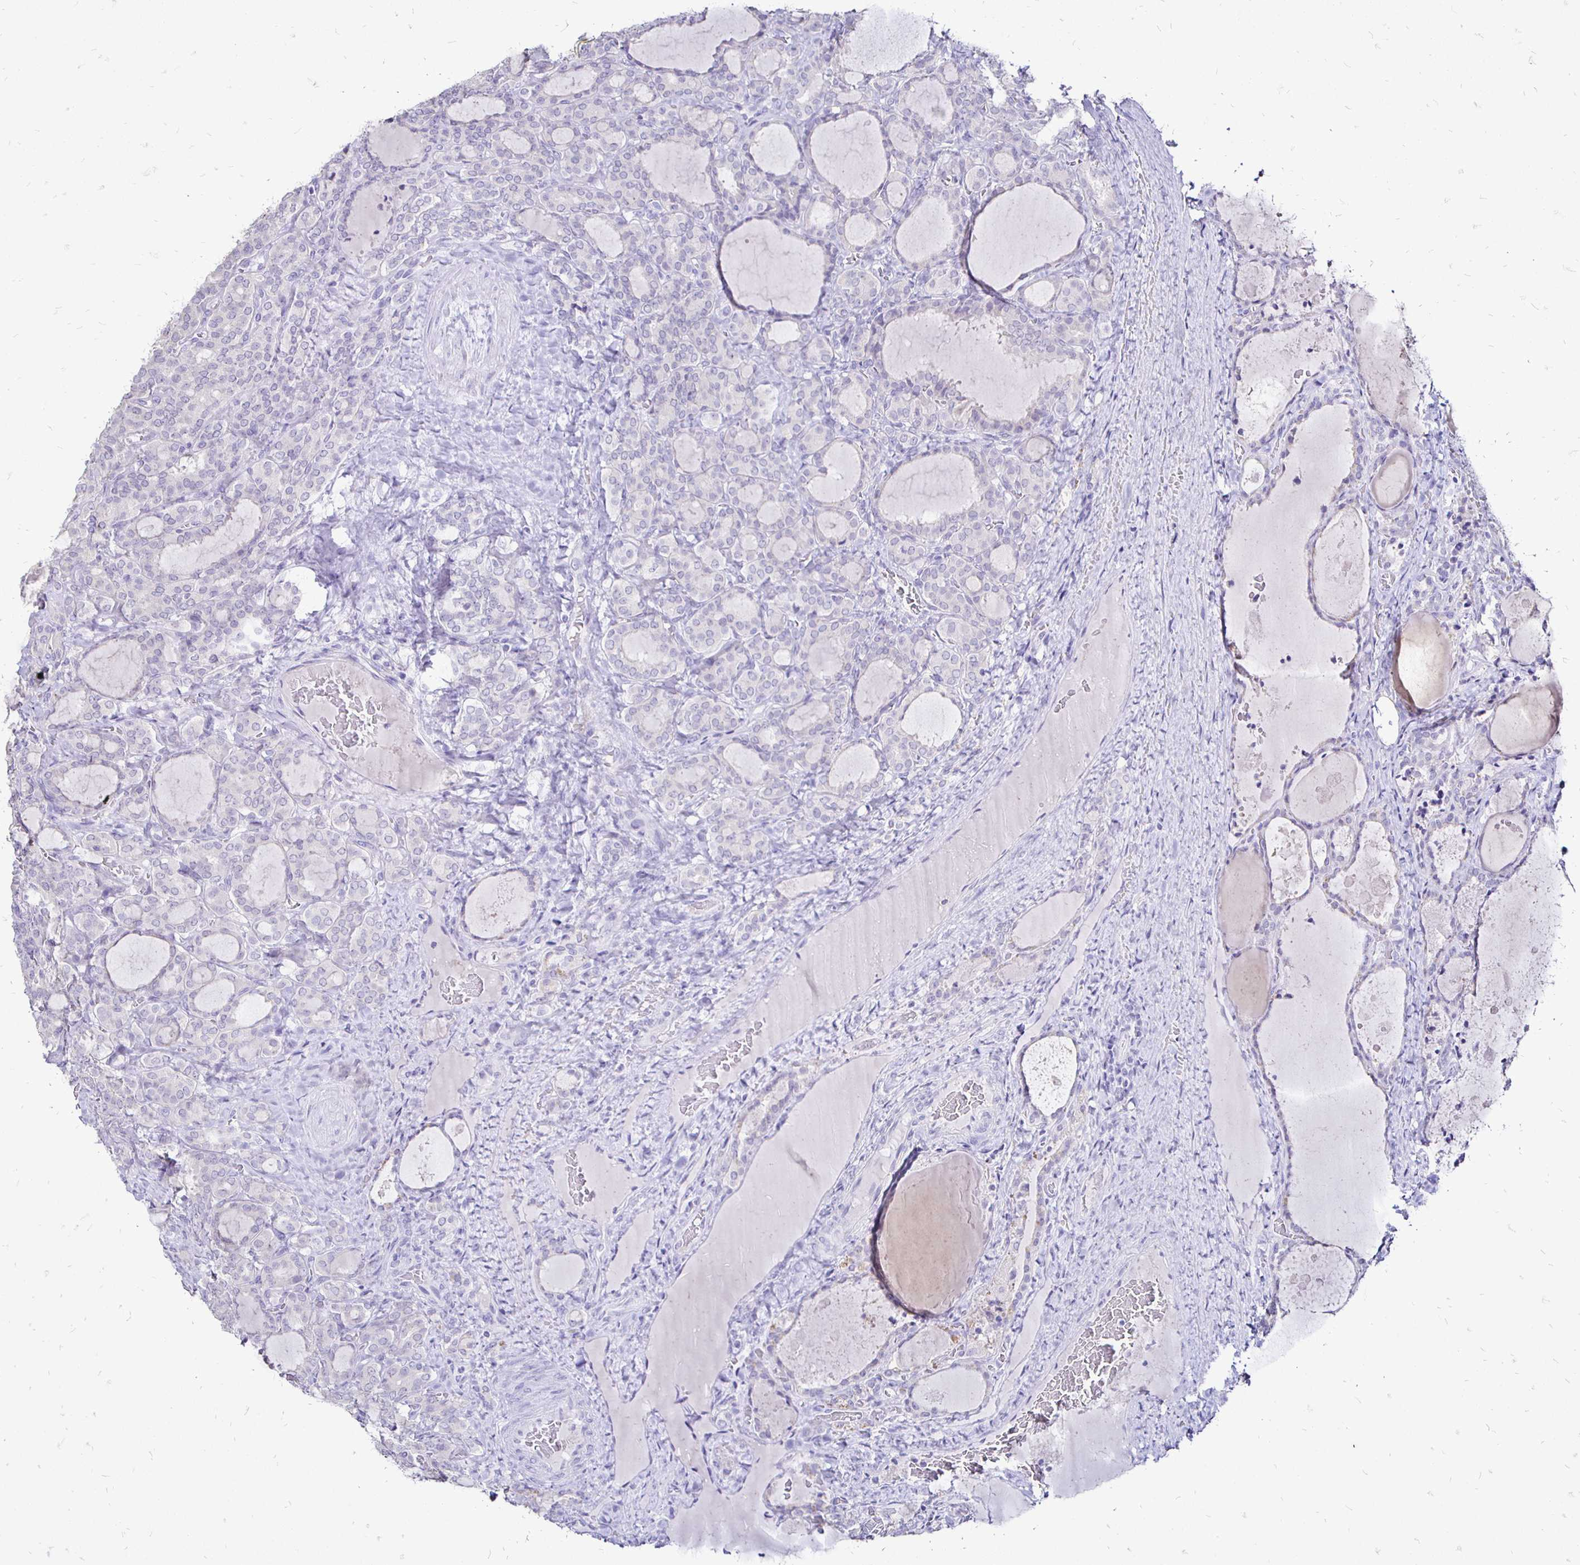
{"staining": {"intensity": "negative", "quantity": "none", "location": "none"}, "tissue": "thyroid cancer", "cell_type": "Tumor cells", "image_type": "cancer", "snomed": [{"axis": "morphology", "description": "Normal tissue, NOS"}, {"axis": "morphology", "description": "Follicular adenoma carcinoma, NOS"}, {"axis": "topography", "description": "Thyroid gland"}], "caption": "Thyroid cancer (follicular adenoma carcinoma) was stained to show a protein in brown. There is no significant staining in tumor cells.", "gene": "IRGC", "patient": {"sex": "female", "age": 31}}